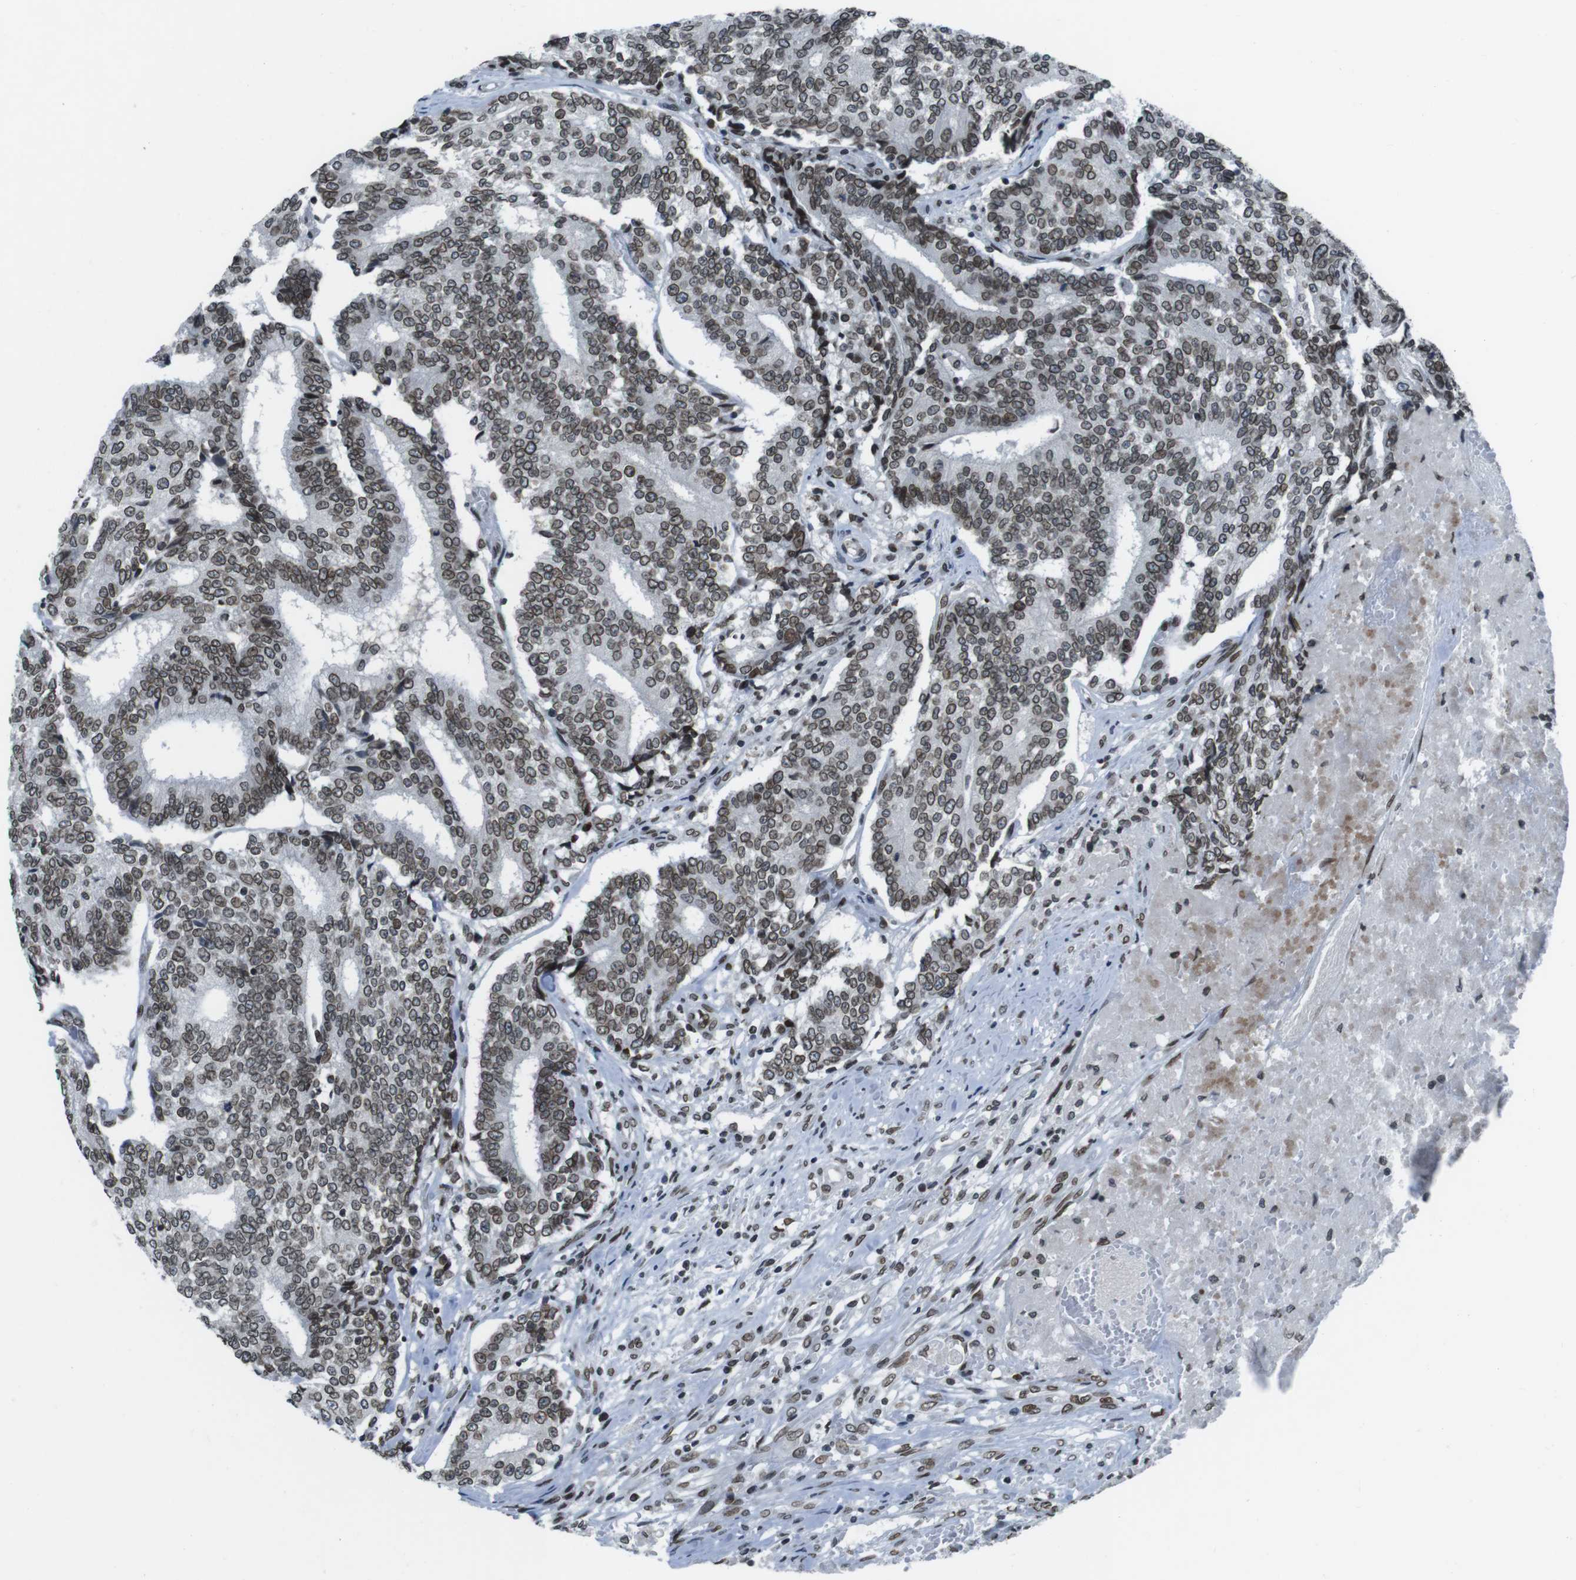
{"staining": {"intensity": "moderate", "quantity": ">75%", "location": "cytoplasmic/membranous,nuclear"}, "tissue": "prostate cancer", "cell_type": "Tumor cells", "image_type": "cancer", "snomed": [{"axis": "morphology", "description": "Normal tissue, NOS"}, {"axis": "morphology", "description": "Adenocarcinoma, High grade"}, {"axis": "topography", "description": "Prostate"}, {"axis": "topography", "description": "Seminal veicle"}], "caption": "Tumor cells demonstrate moderate cytoplasmic/membranous and nuclear staining in approximately >75% of cells in adenocarcinoma (high-grade) (prostate).", "gene": "MAD1L1", "patient": {"sex": "male", "age": 55}}